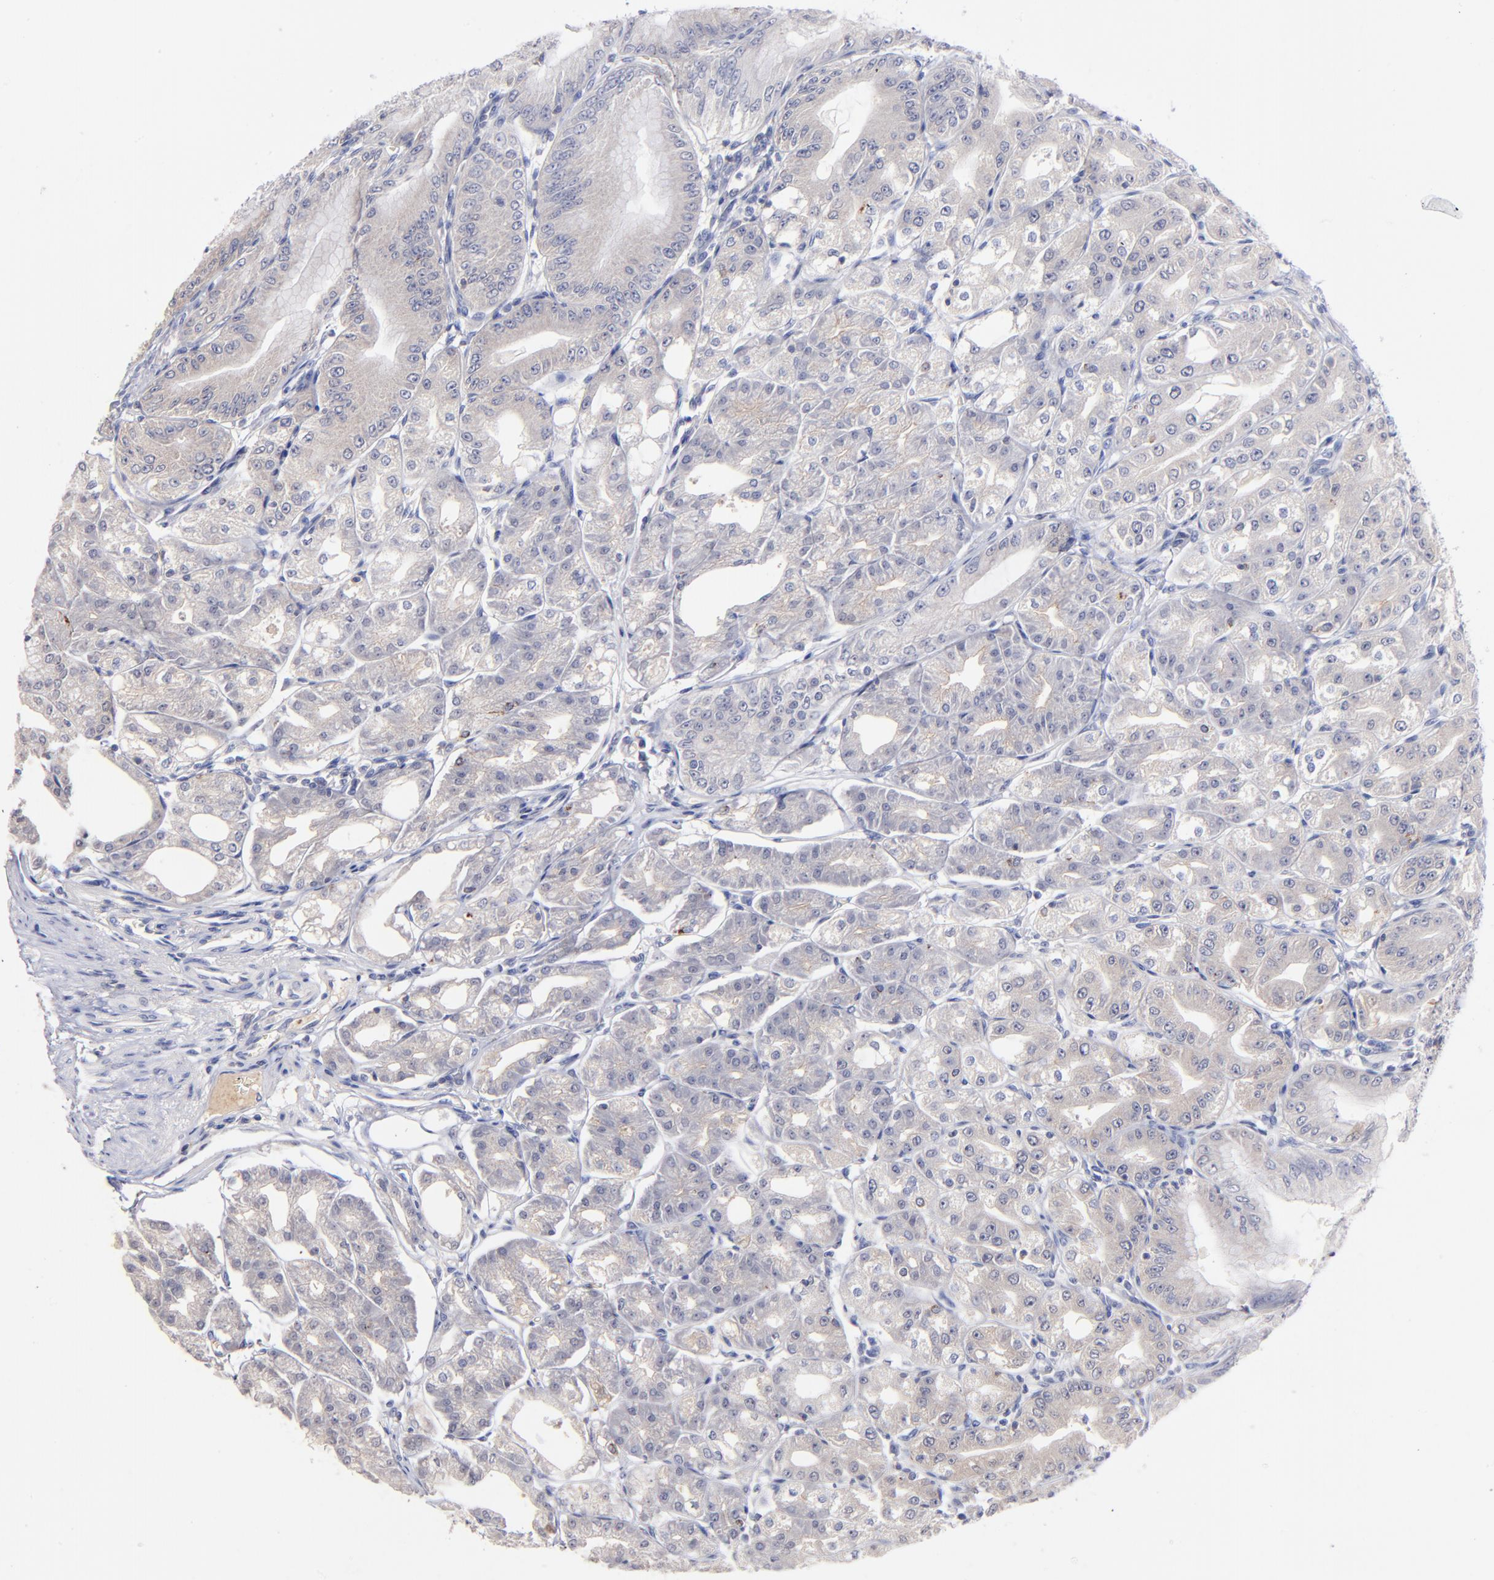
{"staining": {"intensity": "negative", "quantity": "none", "location": "none"}, "tissue": "stomach", "cell_type": "Glandular cells", "image_type": "normal", "snomed": [{"axis": "morphology", "description": "Normal tissue, NOS"}, {"axis": "topography", "description": "Stomach, lower"}], "caption": "Protein analysis of unremarkable stomach displays no significant positivity in glandular cells. The staining was performed using DAB to visualize the protein expression in brown, while the nuclei were stained in blue with hematoxylin (Magnification: 20x).", "gene": "KREMEN2", "patient": {"sex": "male", "age": 71}}